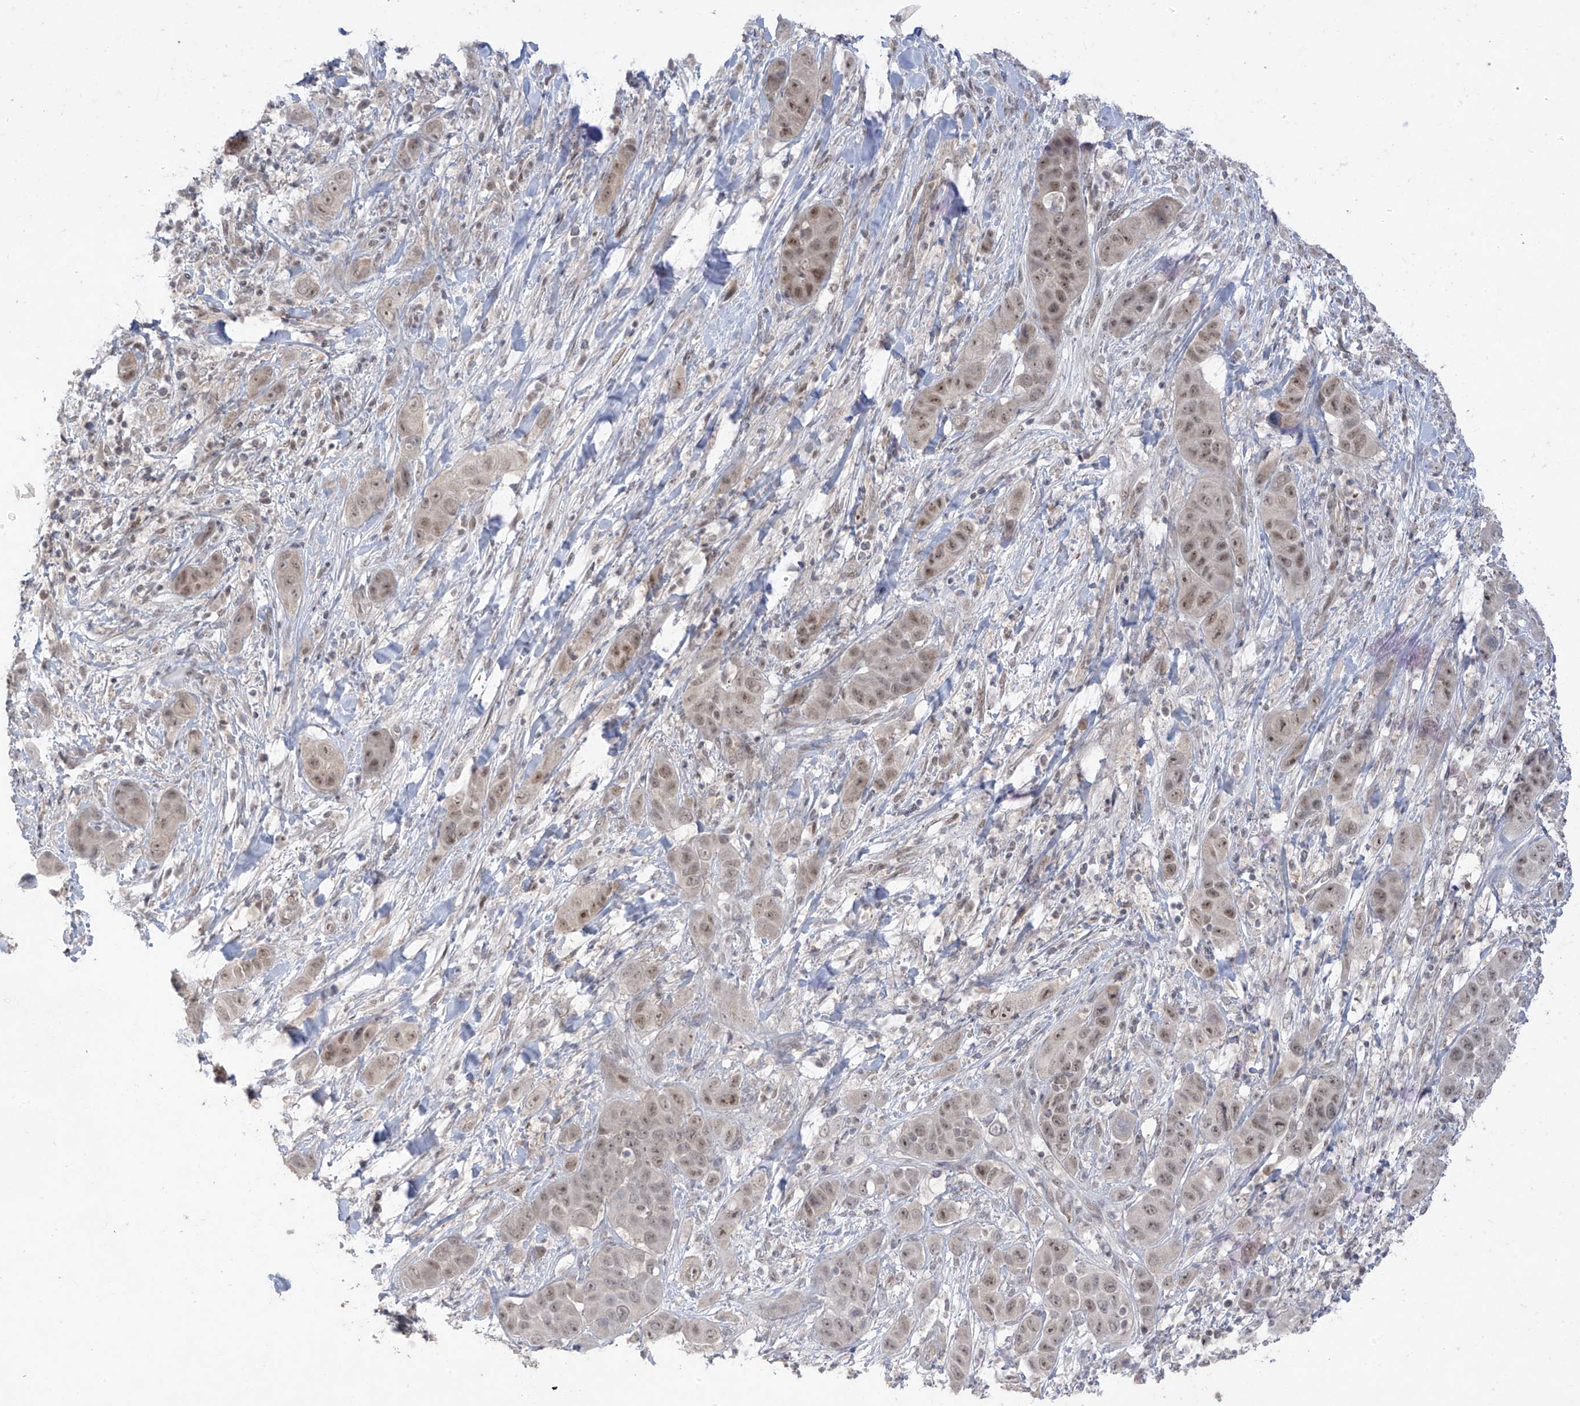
{"staining": {"intensity": "weak", "quantity": ">75%", "location": "nuclear"}, "tissue": "liver cancer", "cell_type": "Tumor cells", "image_type": "cancer", "snomed": [{"axis": "morphology", "description": "Cholangiocarcinoma"}, {"axis": "topography", "description": "Liver"}], "caption": "This image exhibits IHC staining of cholangiocarcinoma (liver), with low weak nuclear expression in approximately >75% of tumor cells.", "gene": "OGT", "patient": {"sex": "female", "age": 52}}